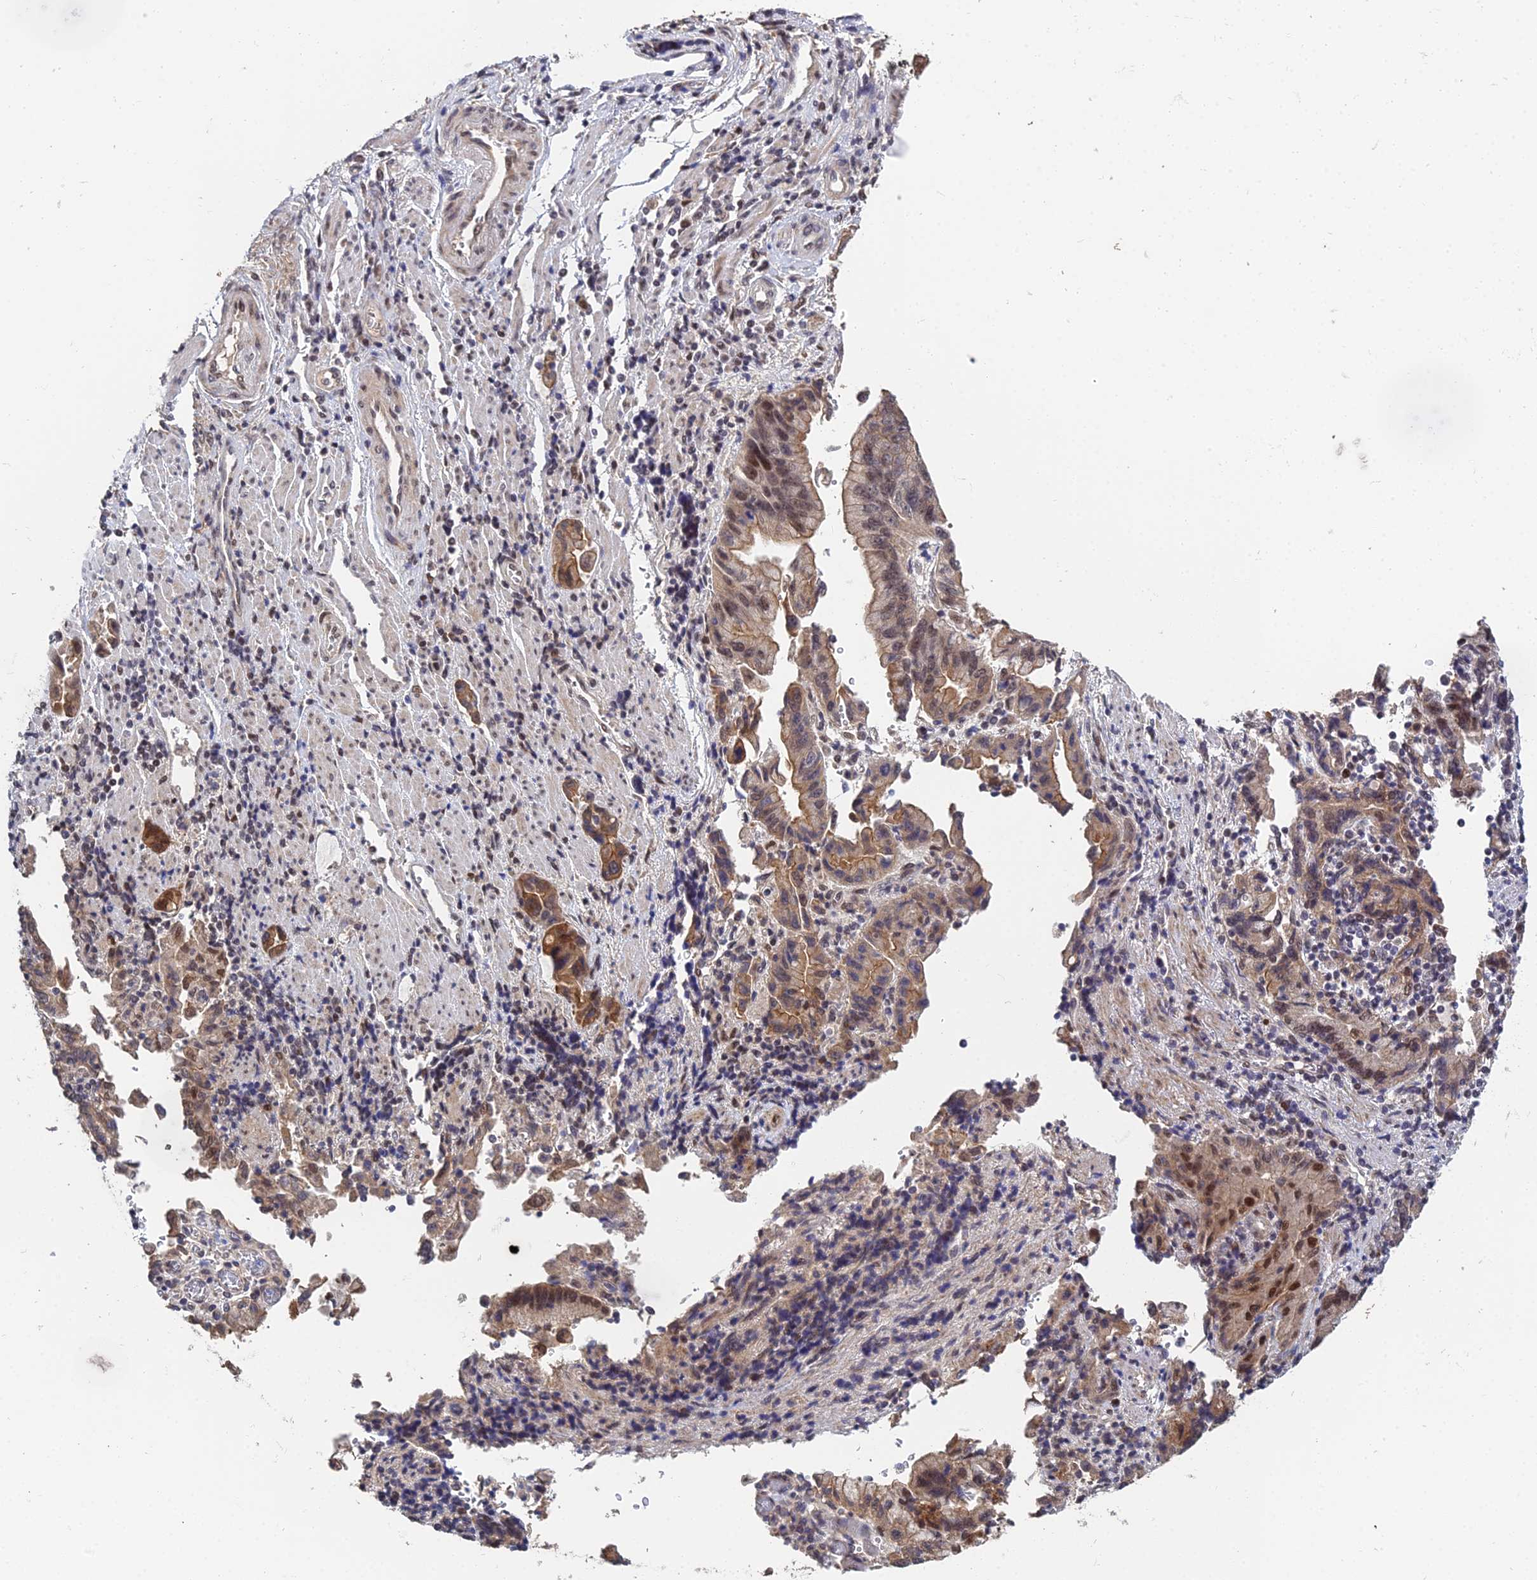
{"staining": {"intensity": "moderate", "quantity": ">75%", "location": "cytoplasmic/membranous"}, "tissue": "stomach cancer", "cell_type": "Tumor cells", "image_type": "cancer", "snomed": [{"axis": "morphology", "description": "Adenocarcinoma, NOS"}, {"axis": "topography", "description": "Stomach"}], "caption": "The micrograph displays immunohistochemical staining of stomach cancer (adenocarcinoma). There is moderate cytoplasmic/membranous staining is present in approximately >75% of tumor cells.", "gene": "ERCC5", "patient": {"sex": "male", "age": 62}}